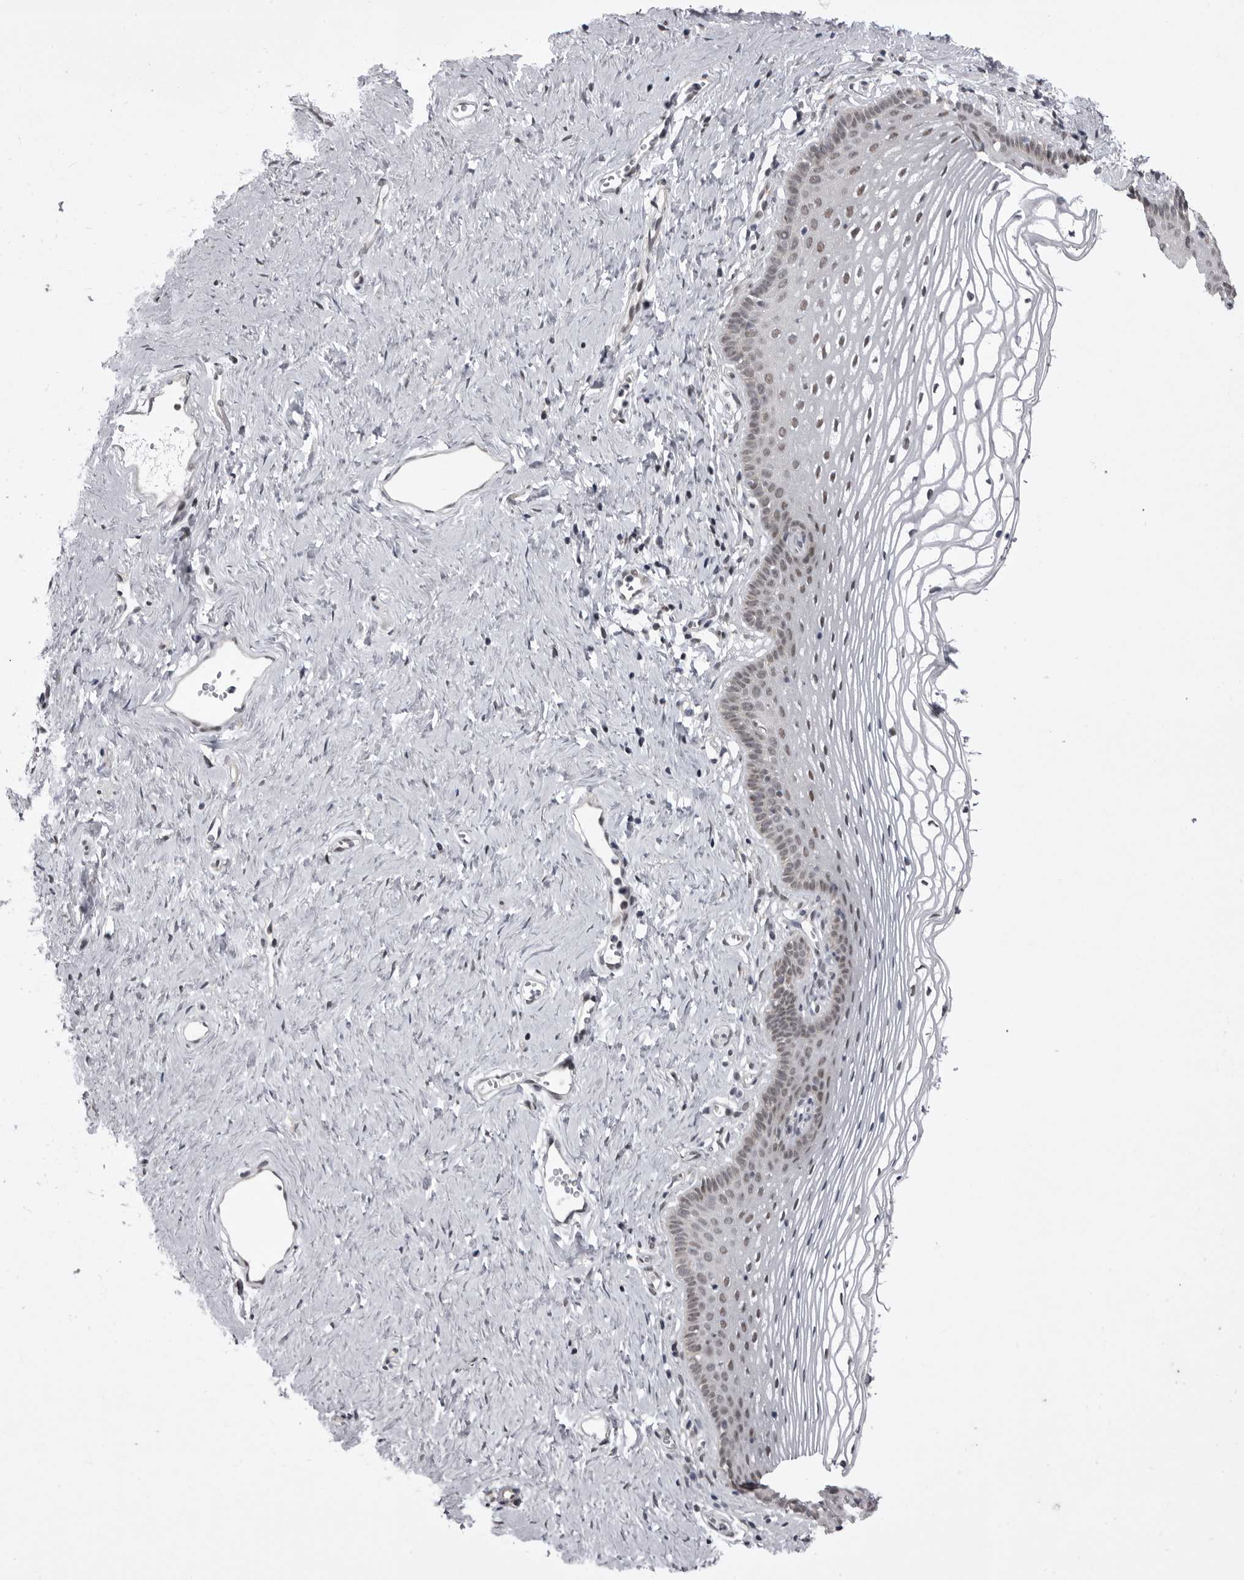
{"staining": {"intensity": "negative", "quantity": "none", "location": "none"}, "tissue": "vagina", "cell_type": "Squamous epithelial cells", "image_type": "normal", "snomed": [{"axis": "morphology", "description": "Normal tissue, NOS"}, {"axis": "topography", "description": "Vagina"}], "caption": "Immunohistochemistry histopathology image of benign vagina: human vagina stained with DAB reveals no significant protein expression in squamous epithelial cells.", "gene": "PRPF3", "patient": {"sex": "female", "age": 32}}